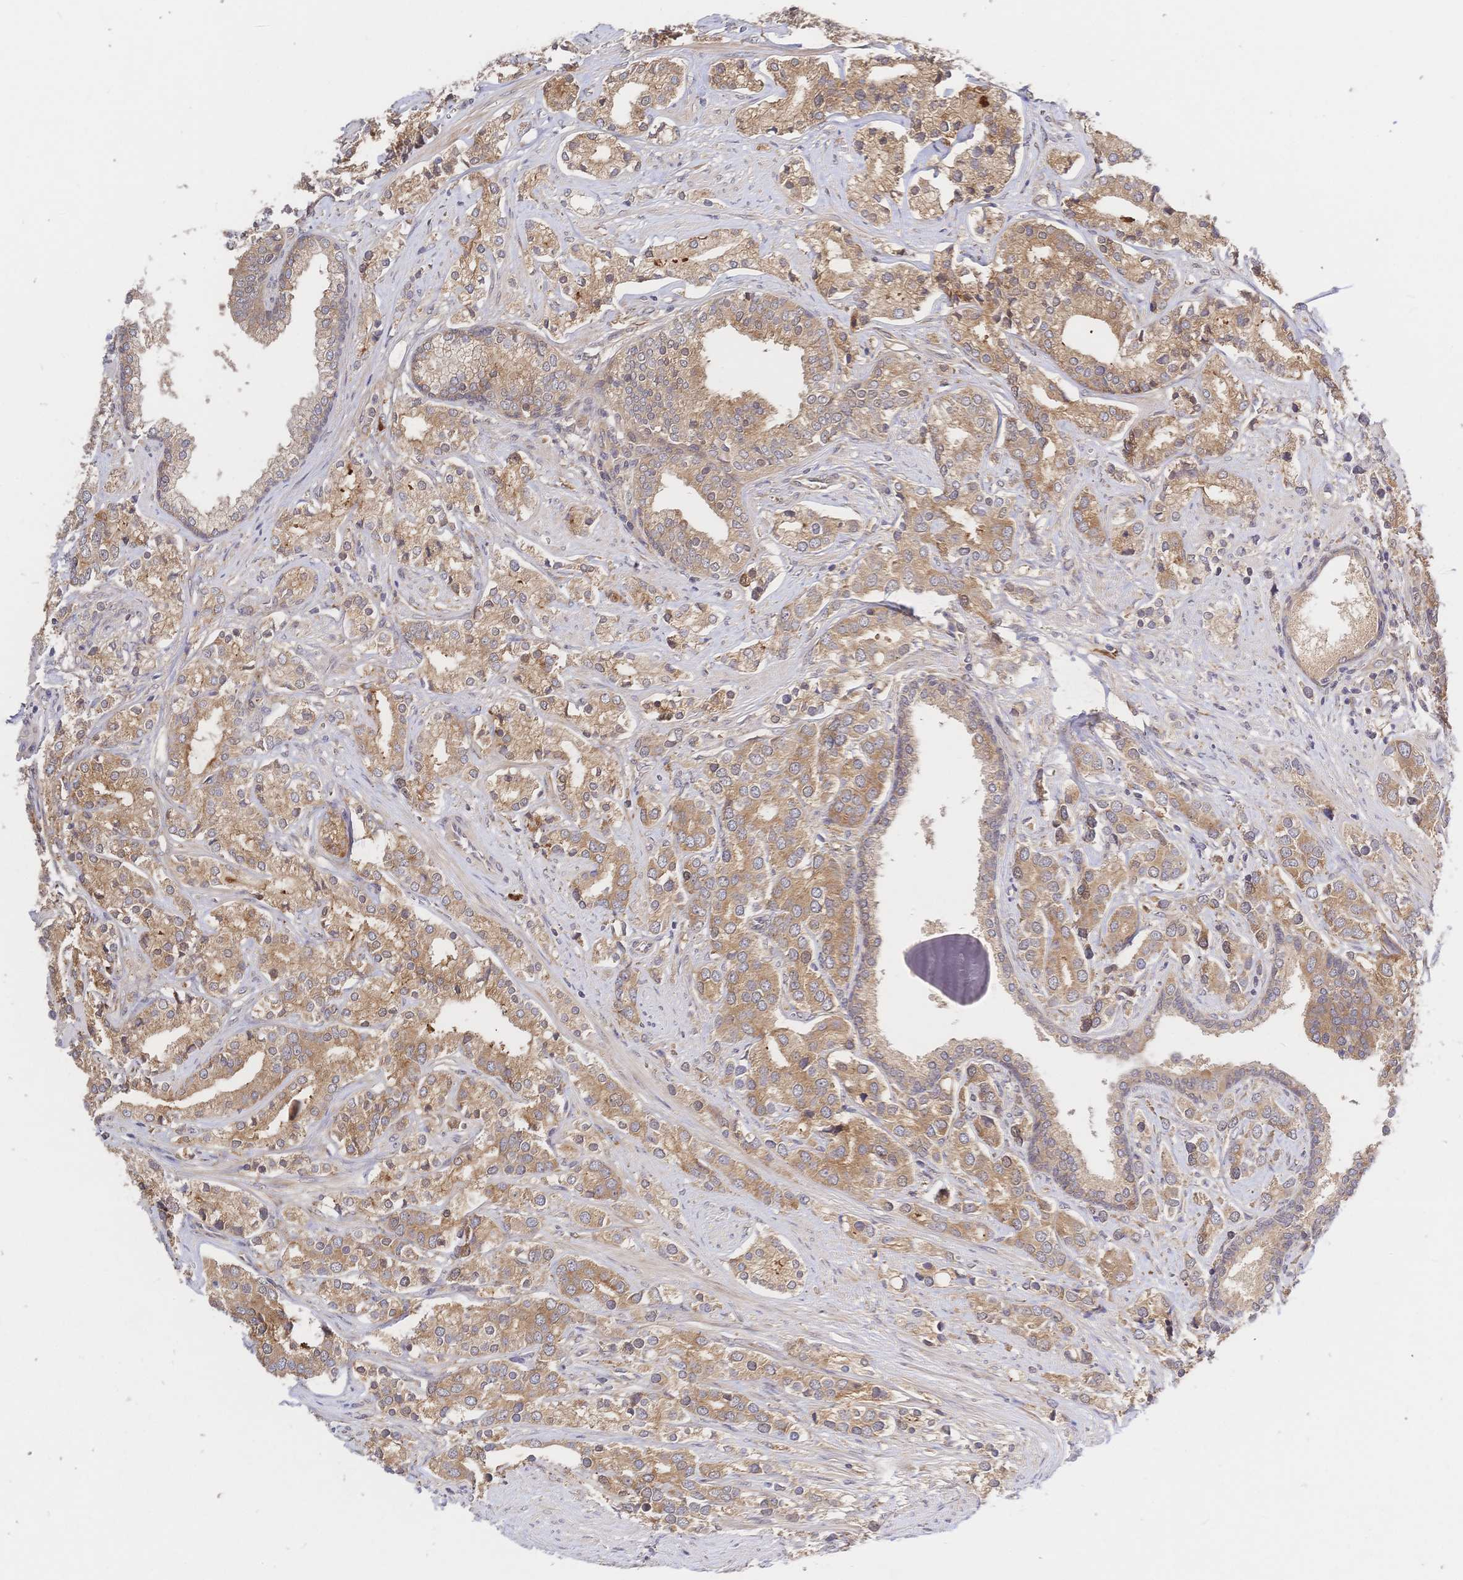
{"staining": {"intensity": "moderate", "quantity": ">75%", "location": "cytoplasmic/membranous"}, "tissue": "prostate cancer", "cell_type": "Tumor cells", "image_type": "cancer", "snomed": [{"axis": "morphology", "description": "Adenocarcinoma, High grade"}, {"axis": "topography", "description": "Prostate"}], "caption": "Human prostate cancer stained for a protein (brown) shows moderate cytoplasmic/membranous positive expression in about >75% of tumor cells.", "gene": "LMO4", "patient": {"sex": "male", "age": 58}}